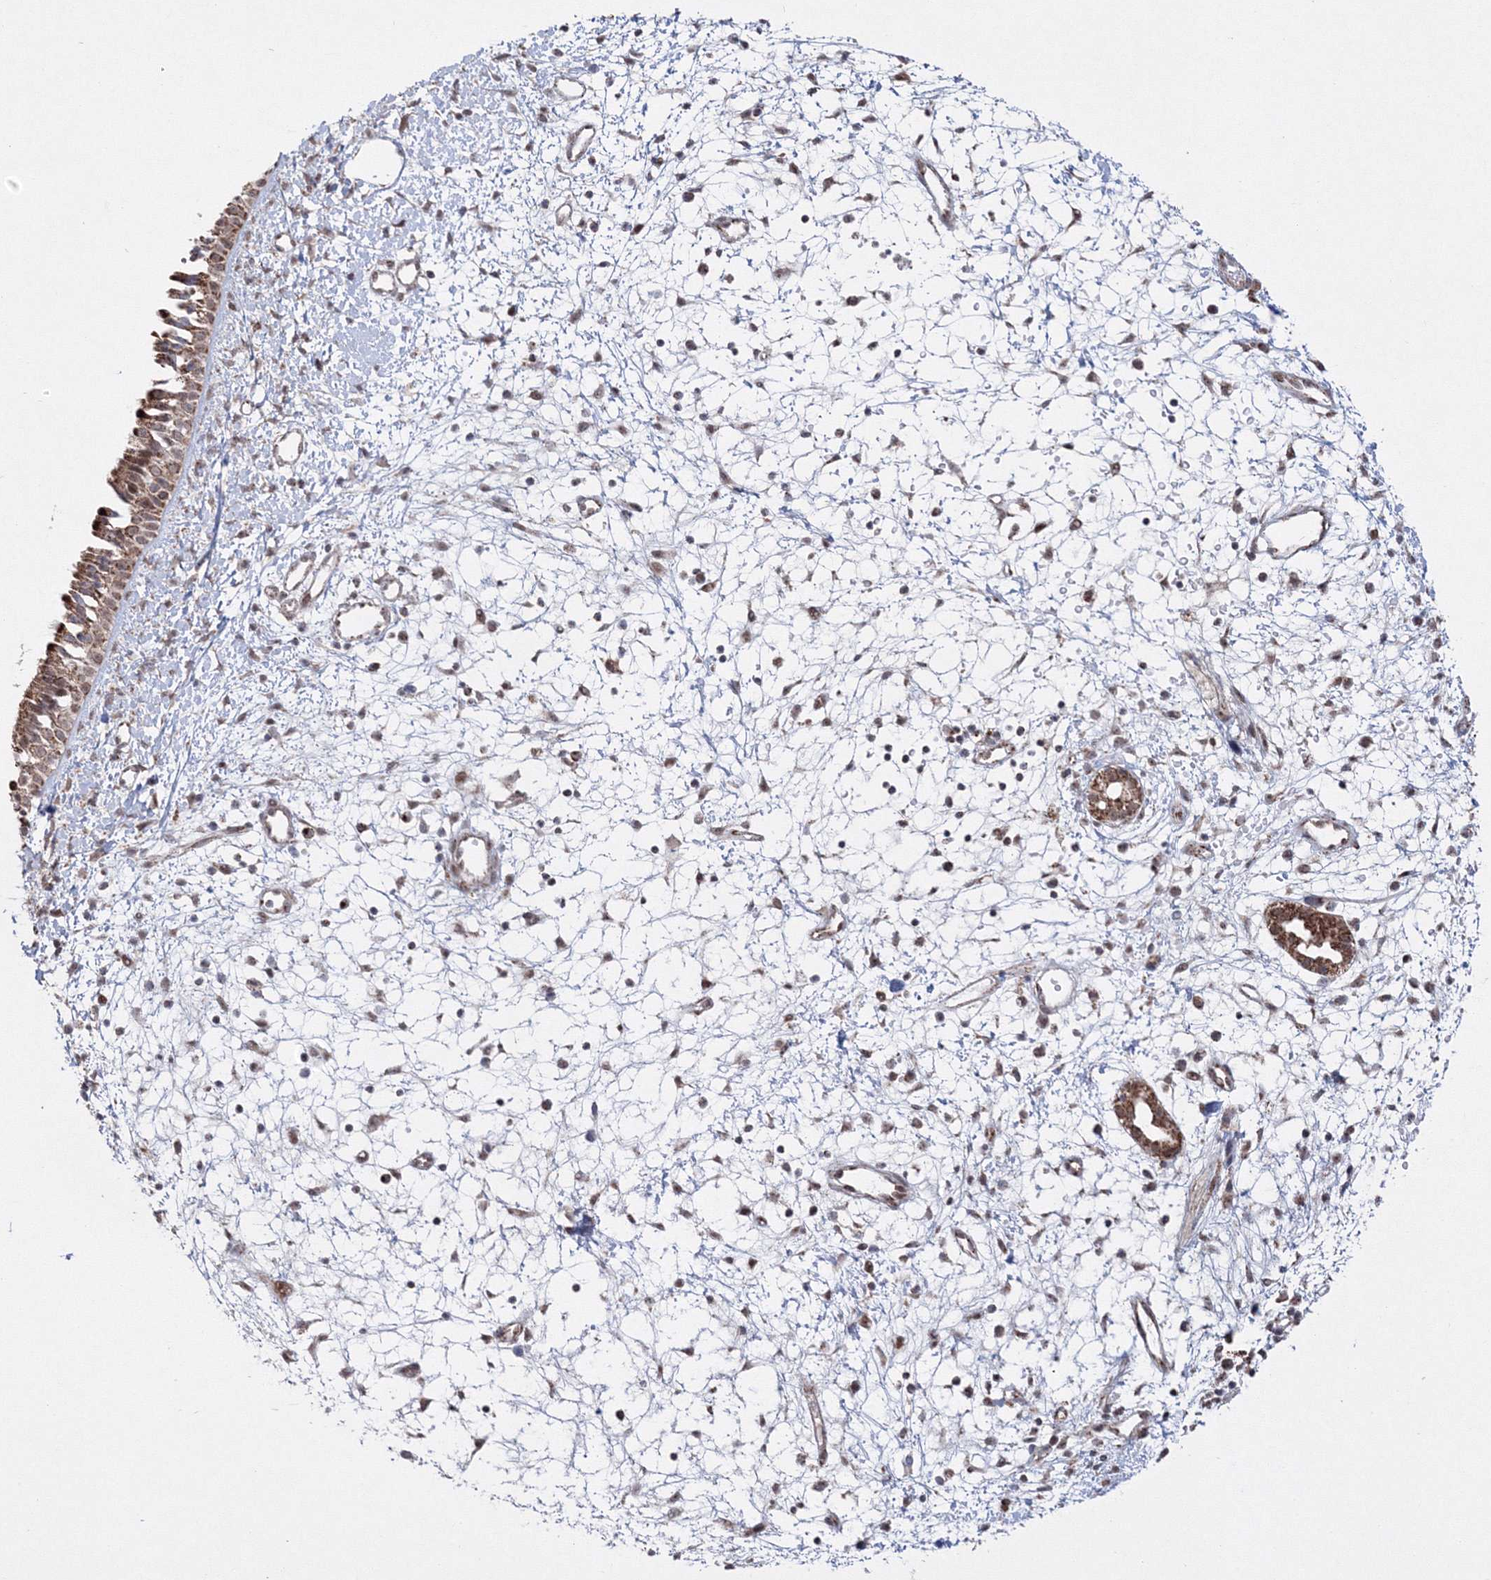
{"staining": {"intensity": "strong", "quantity": ">75%", "location": "cytoplasmic/membranous"}, "tissue": "nasopharynx", "cell_type": "Respiratory epithelial cells", "image_type": "normal", "snomed": [{"axis": "morphology", "description": "Normal tissue, NOS"}, {"axis": "topography", "description": "Nasopharynx"}], "caption": "The photomicrograph exhibits staining of benign nasopharynx, revealing strong cytoplasmic/membranous protein staining (brown color) within respiratory epithelial cells.", "gene": "GRSF1", "patient": {"sex": "male", "age": 22}}